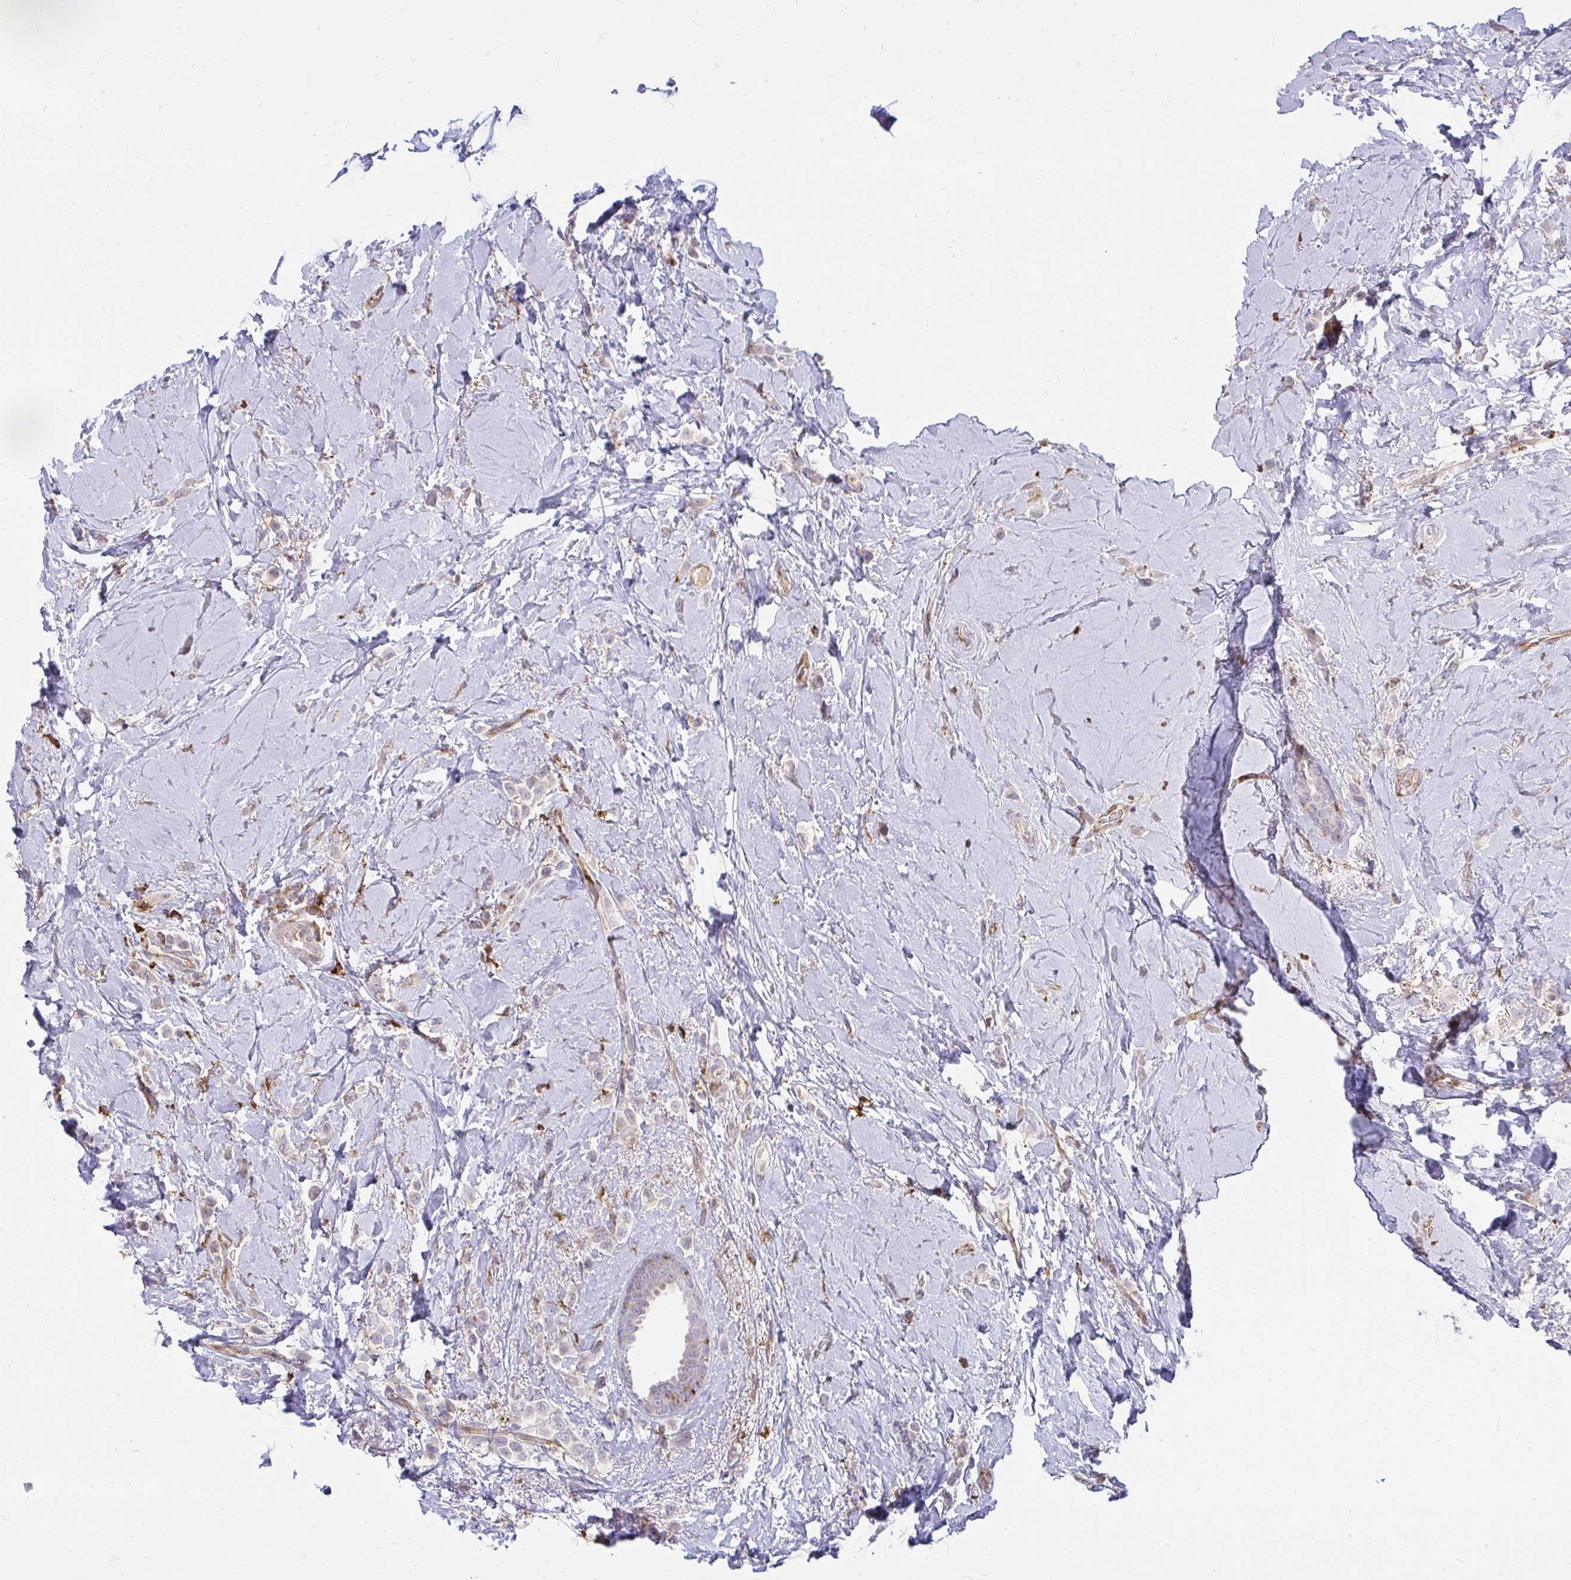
{"staining": {"intensity": "negative", "quantity": "none", "location": "none"}, "tissue": "breast cancer", "cell_type": "Tumor cells", "image_type": "cancer", "snomed": [{"axis": "morphology", "description": "Lobular carcinoma"}, {"axis": "topography", "description": "Breast"}], "caption": "The histopathology image demonstrates no staining of tumor cells in lobular carcinoma (breast).", "gene": "ASAP1", "patient": {"sex": "female", "age": 66}}